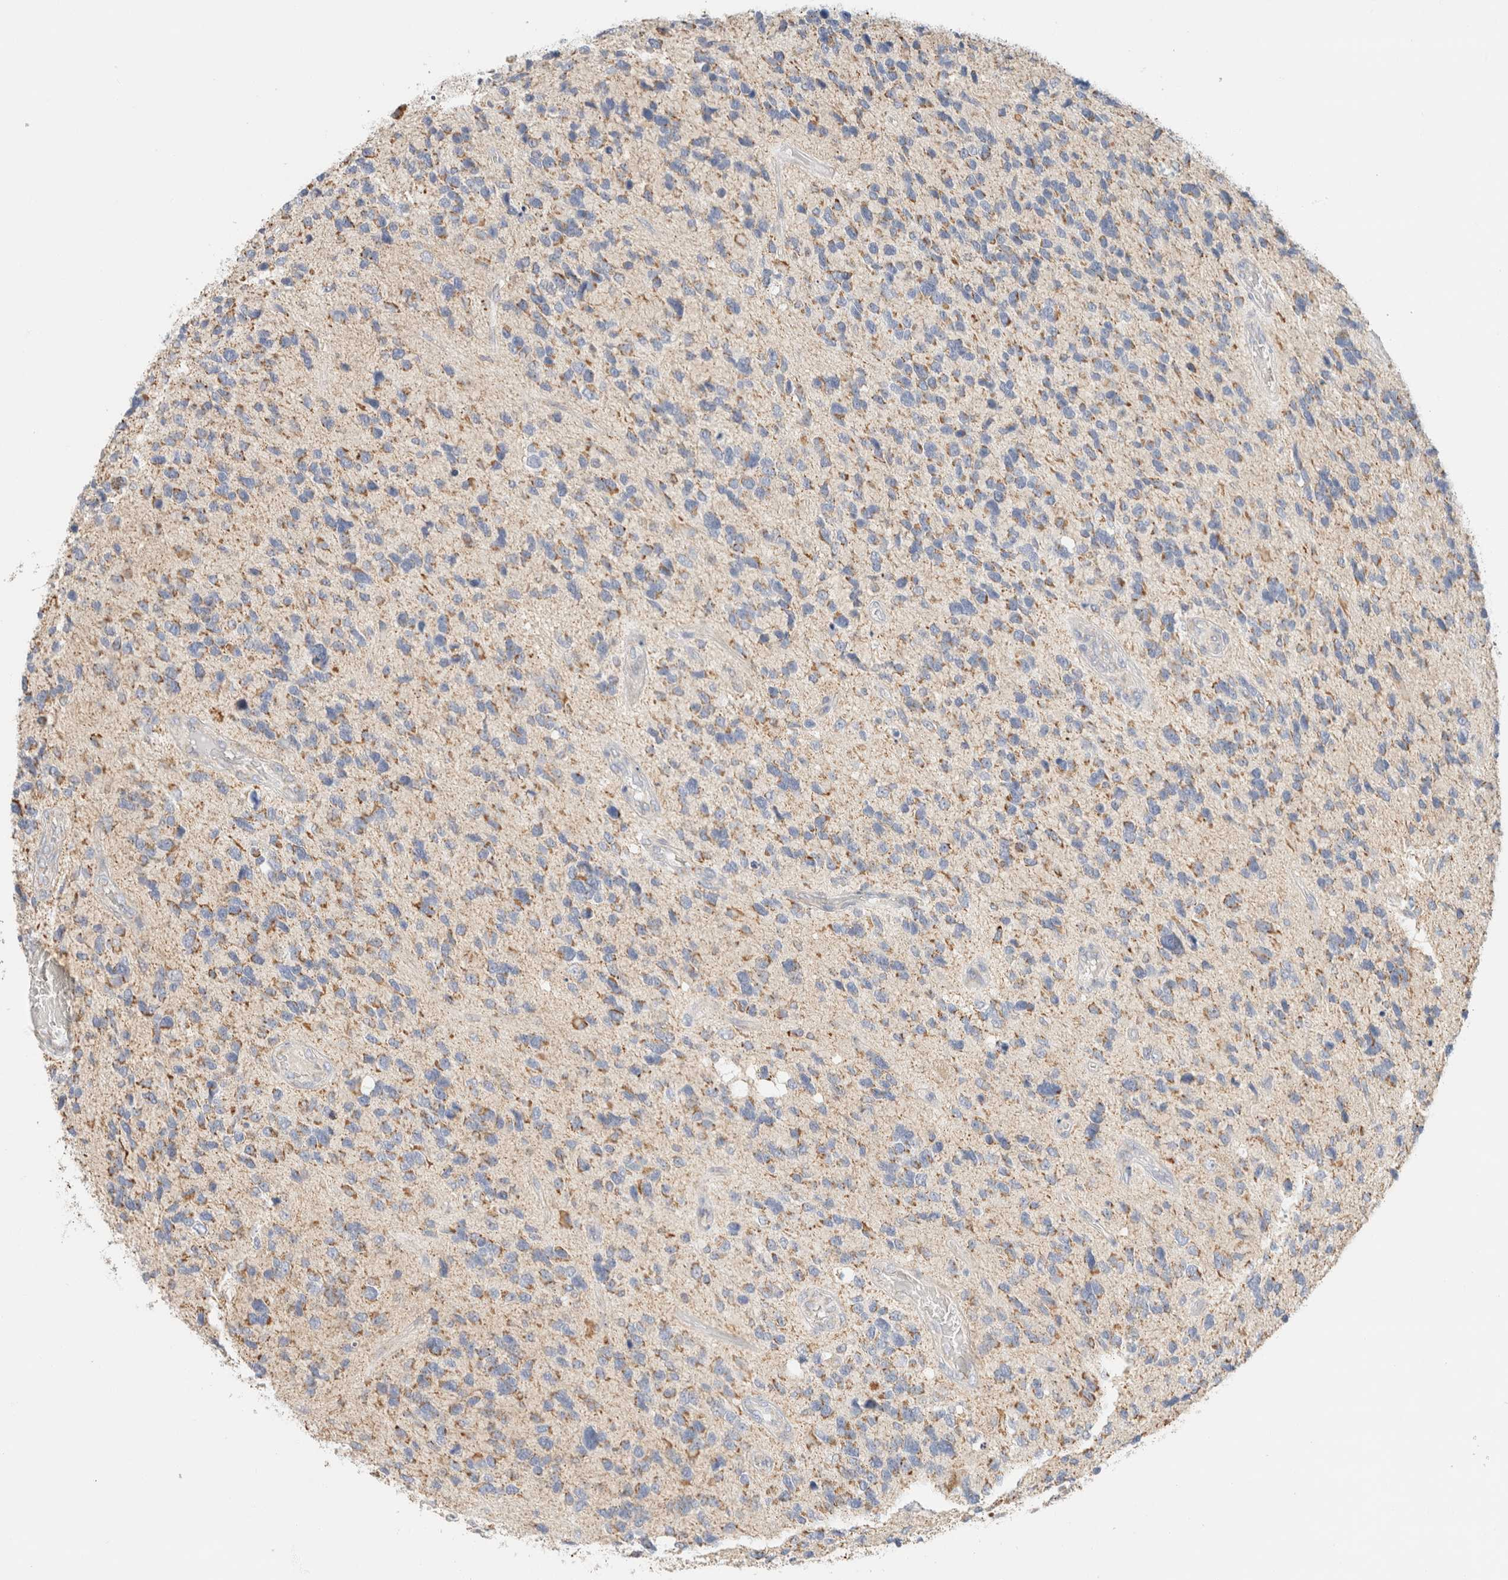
{"staining": {"intensity": "weak", "quantity": "25%-75%", "location": "cytoplasmic/membranous"}, "tissue": "glioma", "cell_type": "Tumor cells", "image_type": "cancer", "snomed": [{"axis": "morphology", "description": "Glioma, malignant, High grade"}, {"axis": "topography", "description": "Brain"}], "caption": "About 25%-75% of tumor cells in malignant glioma (high-grade) demonstrate weak cytoplasmic/membranous protein staining as visualized by brown immunohistochemical staining.", "gene": "HDHD3", "patient": {"sex": "female", "age": 58}}